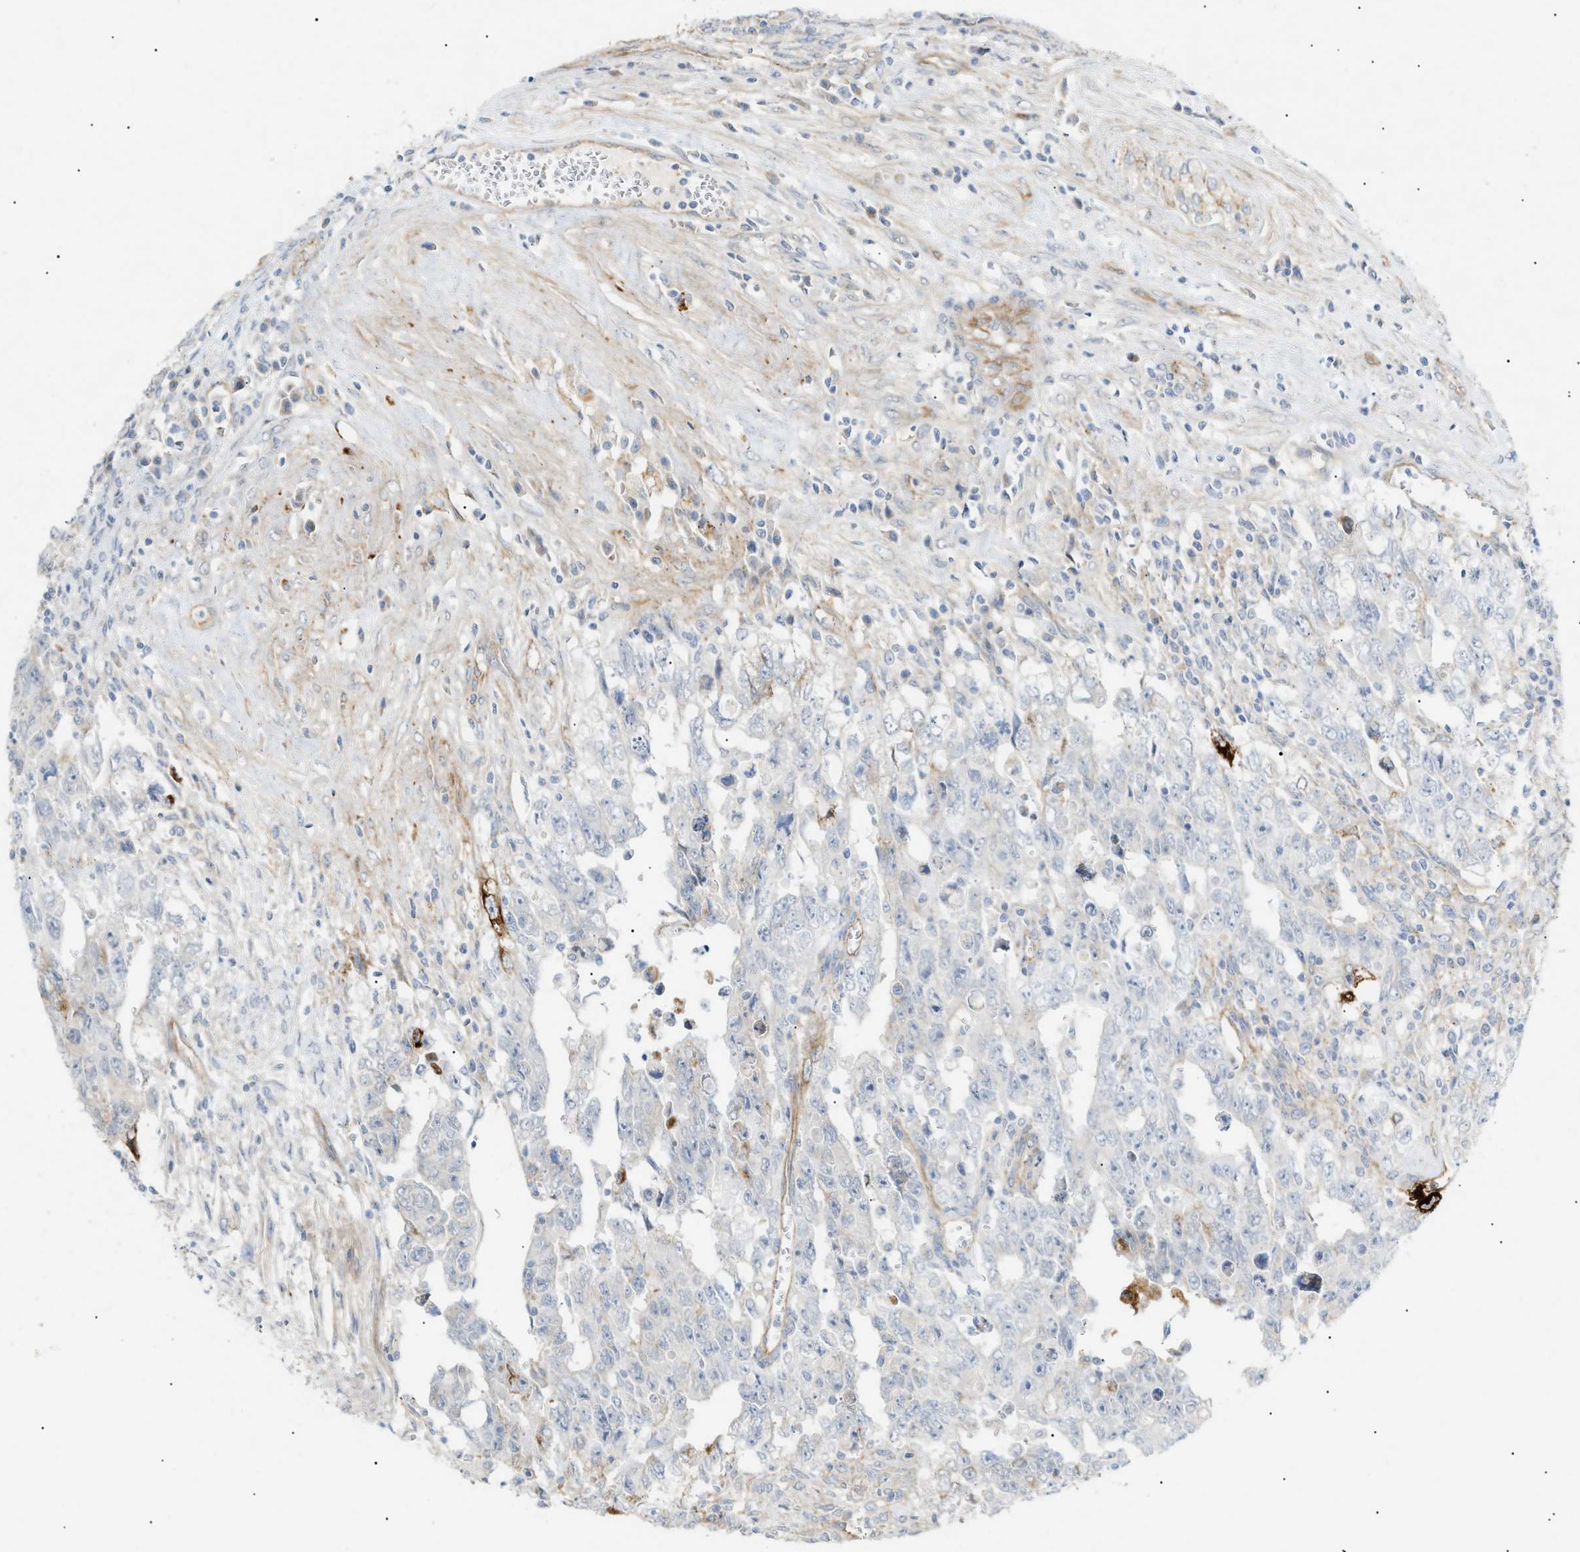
{"staining": {"intensity": "weak", "quantity": "<25%", "location": "cytoplasmic/membranous"}, "tissue": "testis cancer", "cell_type": "Tumor cells", "image_type": "cancer", "snomed": [{"axis": "morphology", "description": "Carcinoma, Embryonal, NOS"}, {"axis": "topography", "description": "Testis"}], "caption": "Immunohistochemistry image of human testis cancer (embryonal carcinoma) stained for a protein (brown), which reveals no staining in tumor cells.", "gene": "ZFHX2", "patient": {"sex": "male", "age": 28}}